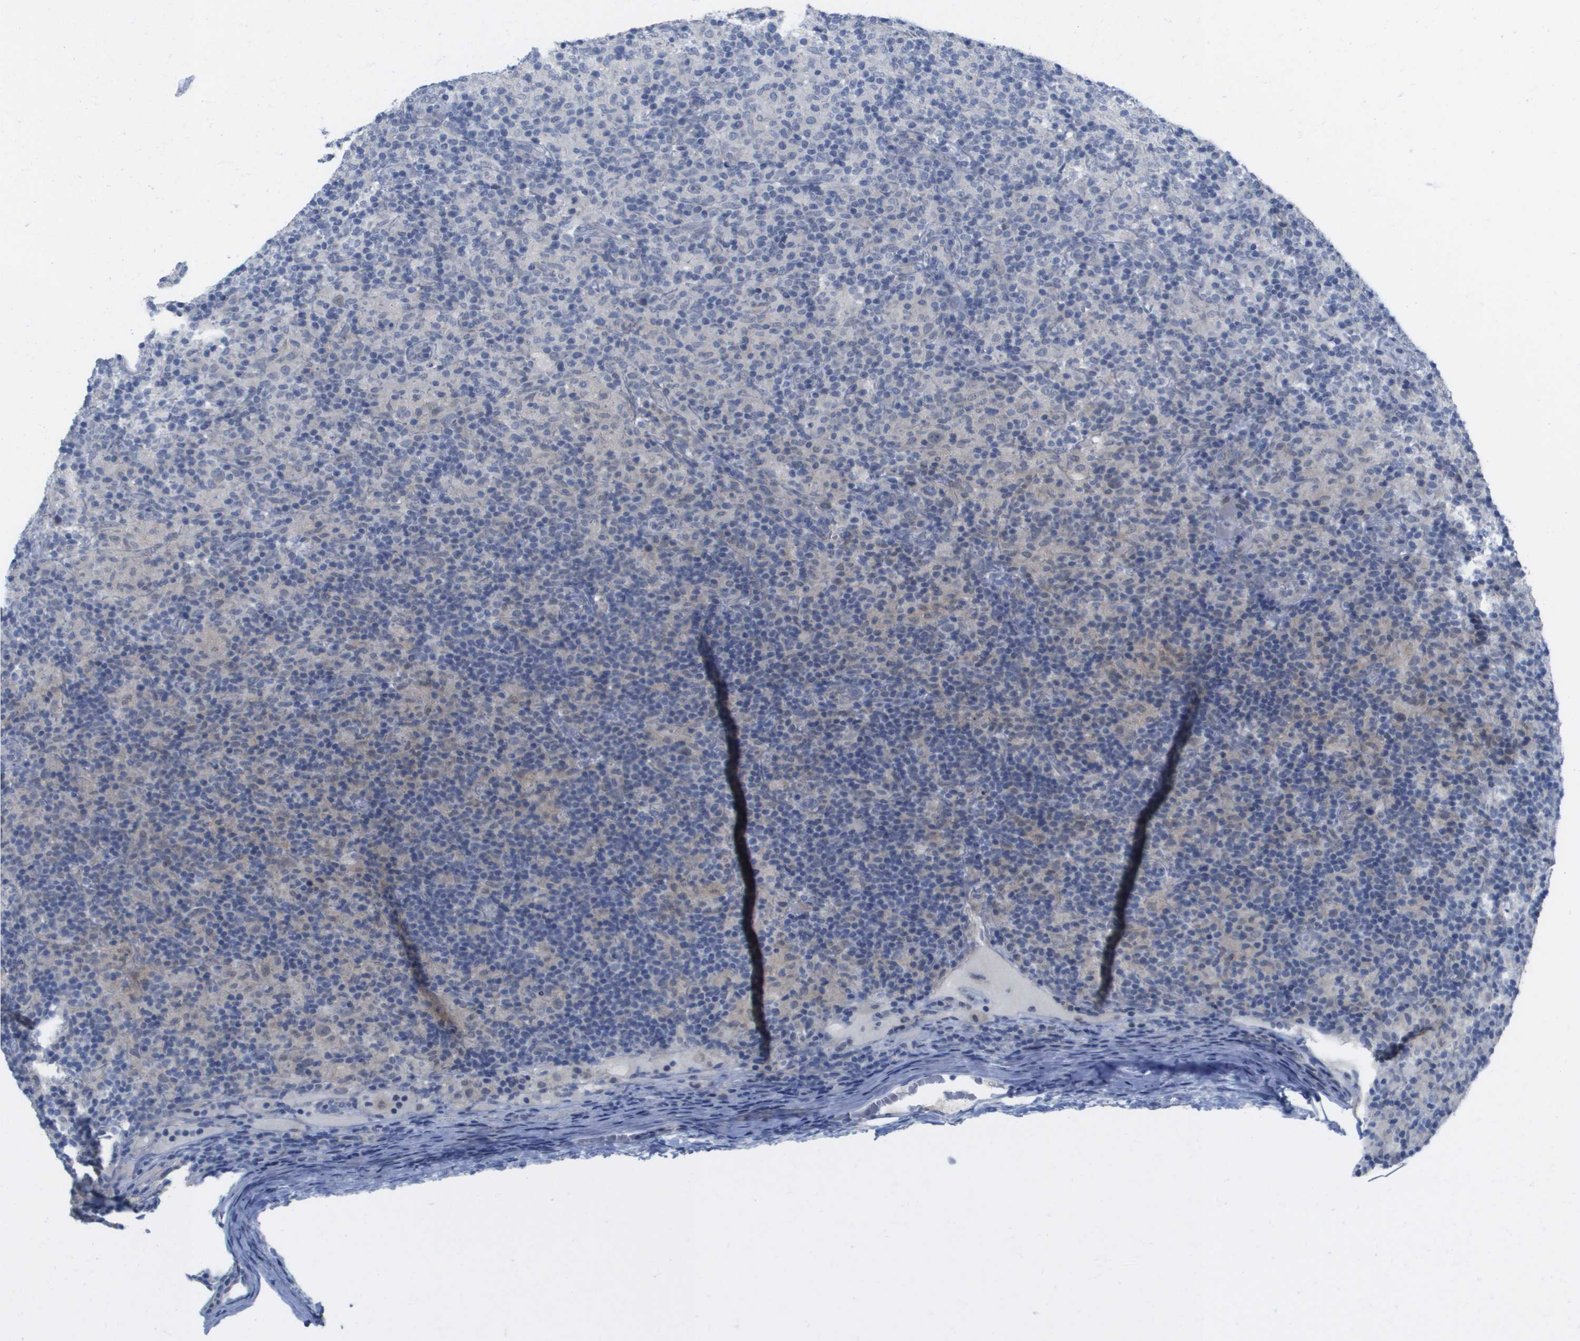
{"staining": {"intensity": "negative", "quantity": "none", "location": "none"}, "tissue": "lymphoma", "cell_type": "Tumor cells", "image_type": "cancer", "snomed": [{"axis": "morphology", "description": "Hodgkin's disease, NOS"}, {"axis": "topography", "description": "Lymph node"}], "caption": "DAB immunohistochemical staining of lymphoma exhibits no significant staining in tumor cells.", "gene": "PDE4A", "patient": {"sex": "male", "age": 70}}